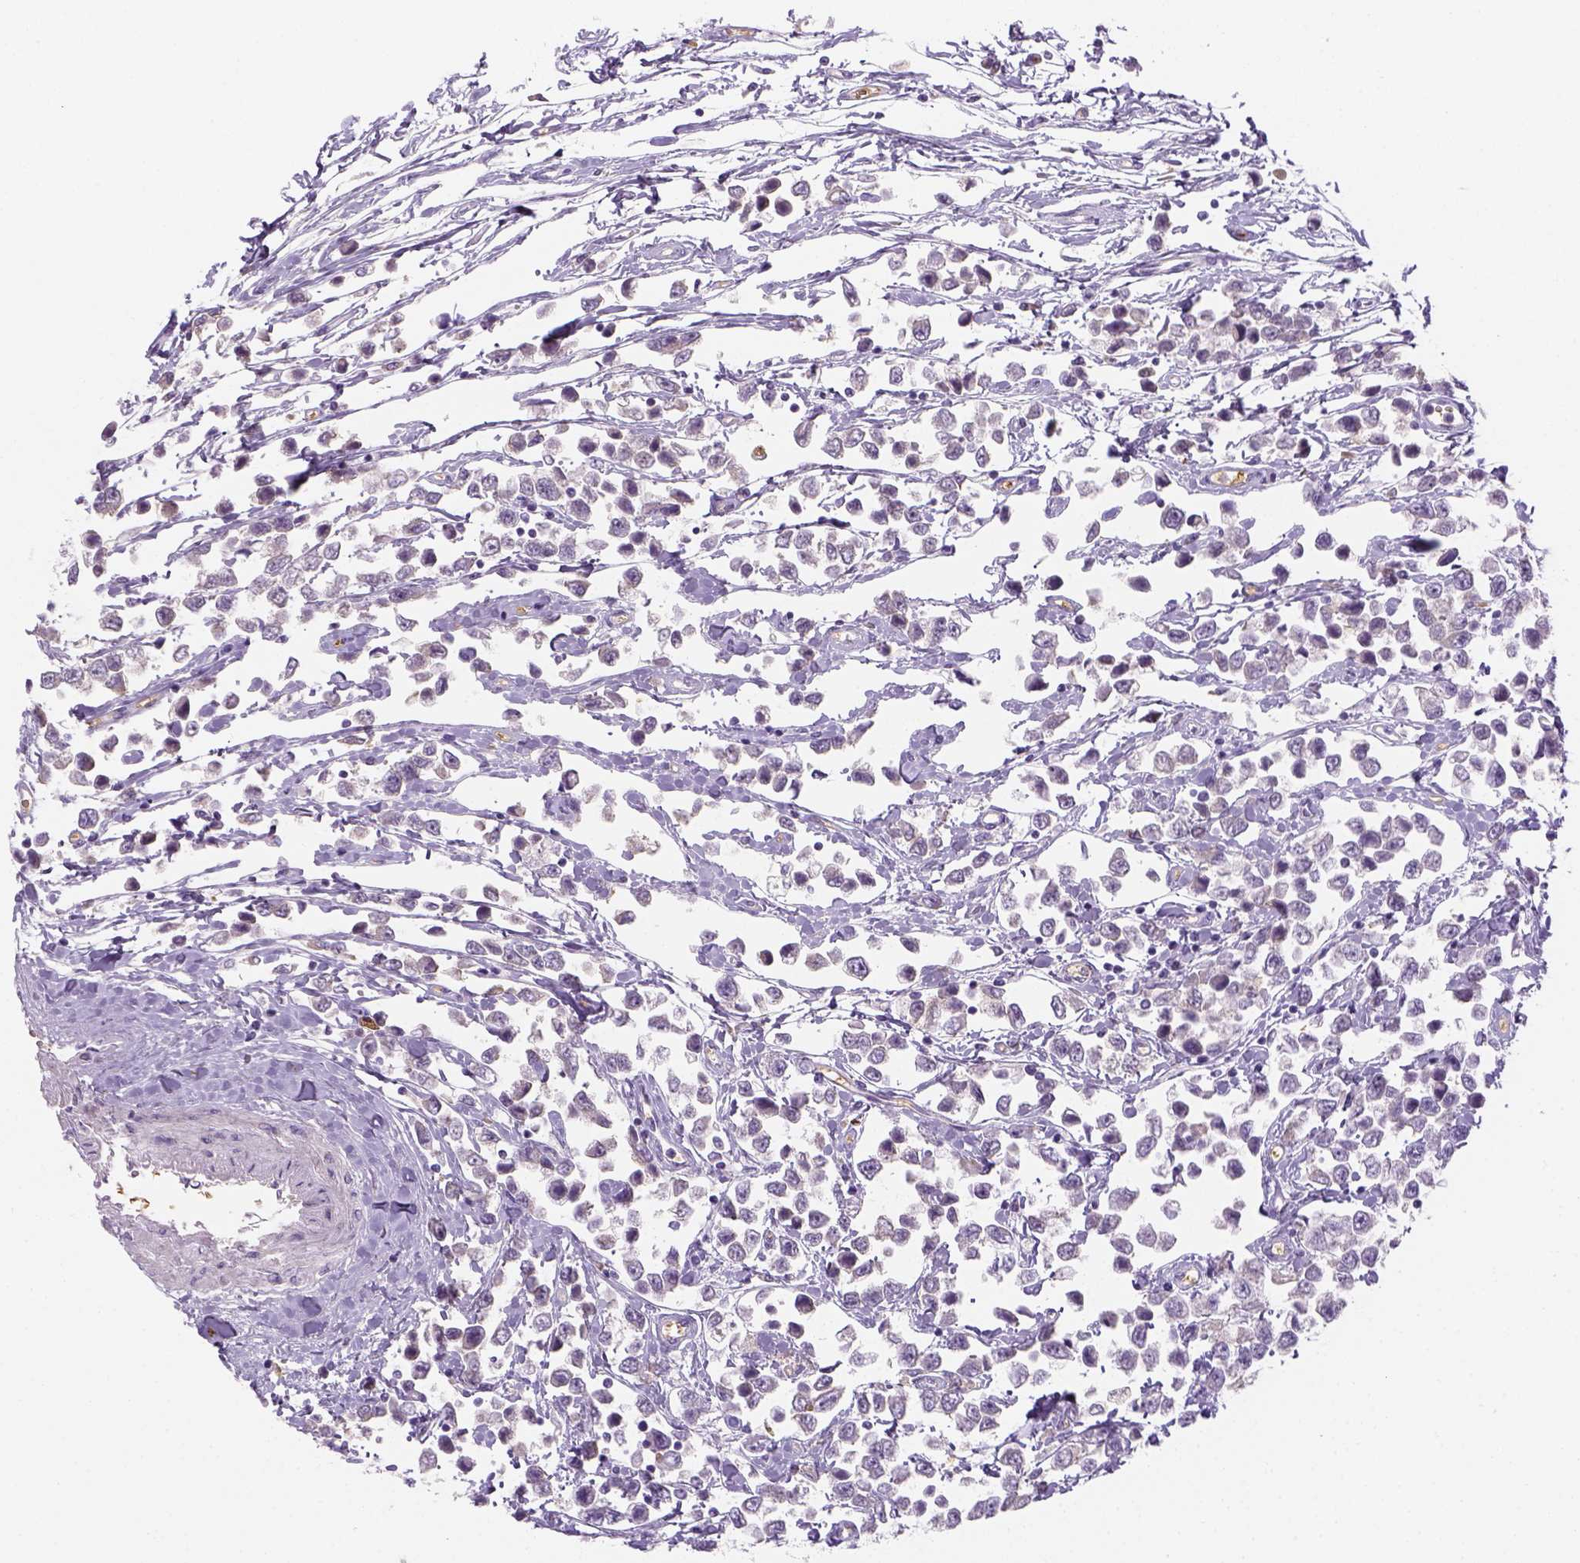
{"staining": {"intensity": "negative", "quantity": "none", "location": "none"}, "tissue": "testis cancer", "cell_type": "Tumor cells", "image_type": "cancer", "snomed": [{"axis": "morphology", "description": "Seminoma, NOS"}, {"axis": "topography", "description": "Testis"}], "caption": "Tumor cells show no significant protein expression in seminoma (testis).", "gene": "CACNB1", "patient": {"sex": "male", "age": 34}}